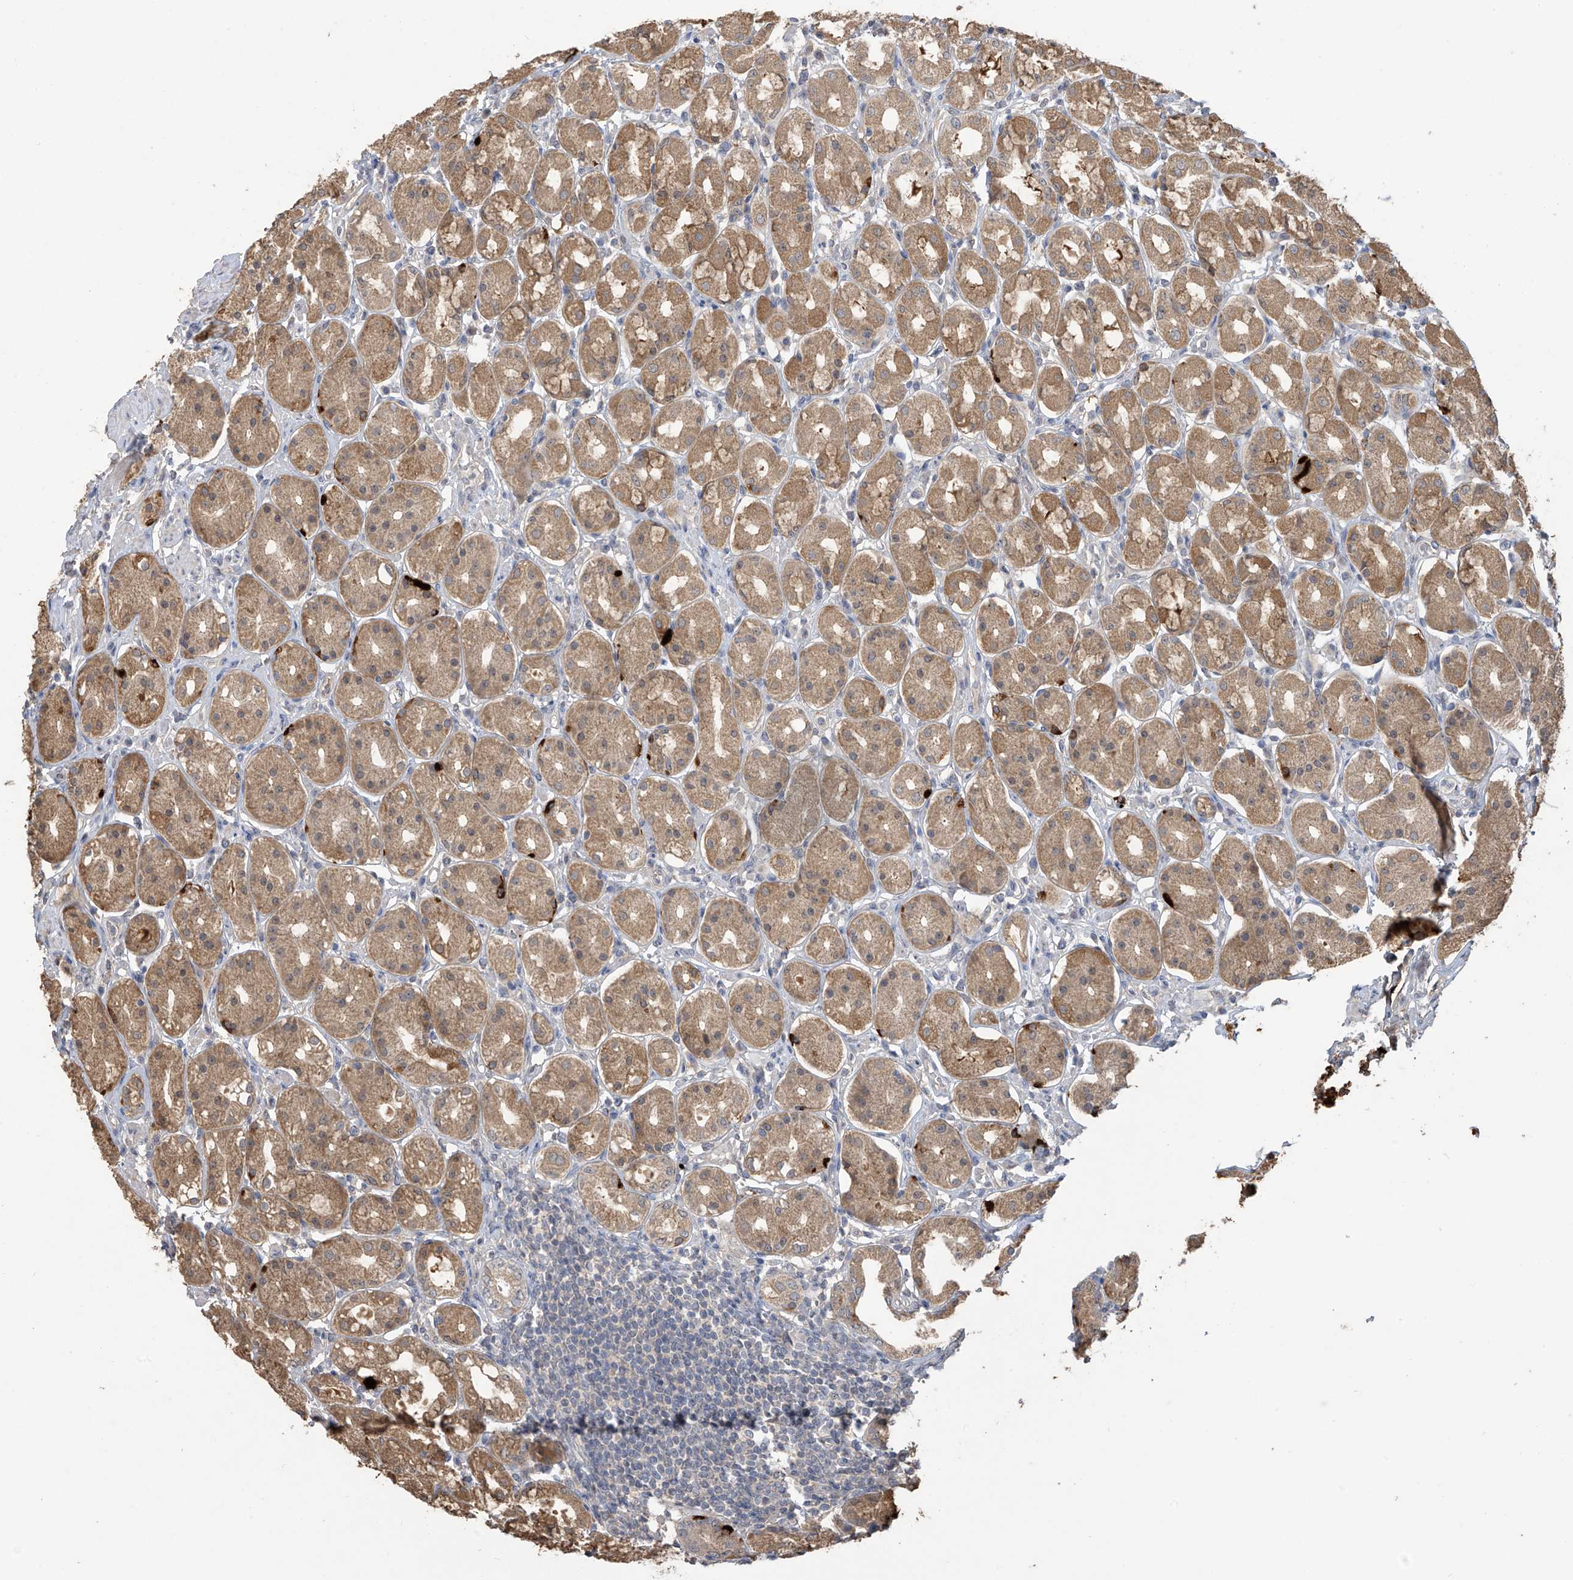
{"staining": {"intensity": "moderate", "quantity": ">75%", "location": "cytoplasmic/membranous,nuclear"}, "tissue": "stomach", "cell_type": "Glandular cells", "image_type": "normal", "snomed": [{"axis": "morphology", "description": "Normal tissue, NOS"}, {"axis": "topography", "description": "Stomach"}, {"axis": "topography", "description": "Stomach, lower"}], "caption": "Glandular cells exhibit moderate cytoplasmic/membranous,nuclear positivity in about >75% of cells in normal stomach.", "gene": "SLFN14", "patient": {"sex": "female", "age": 56}}